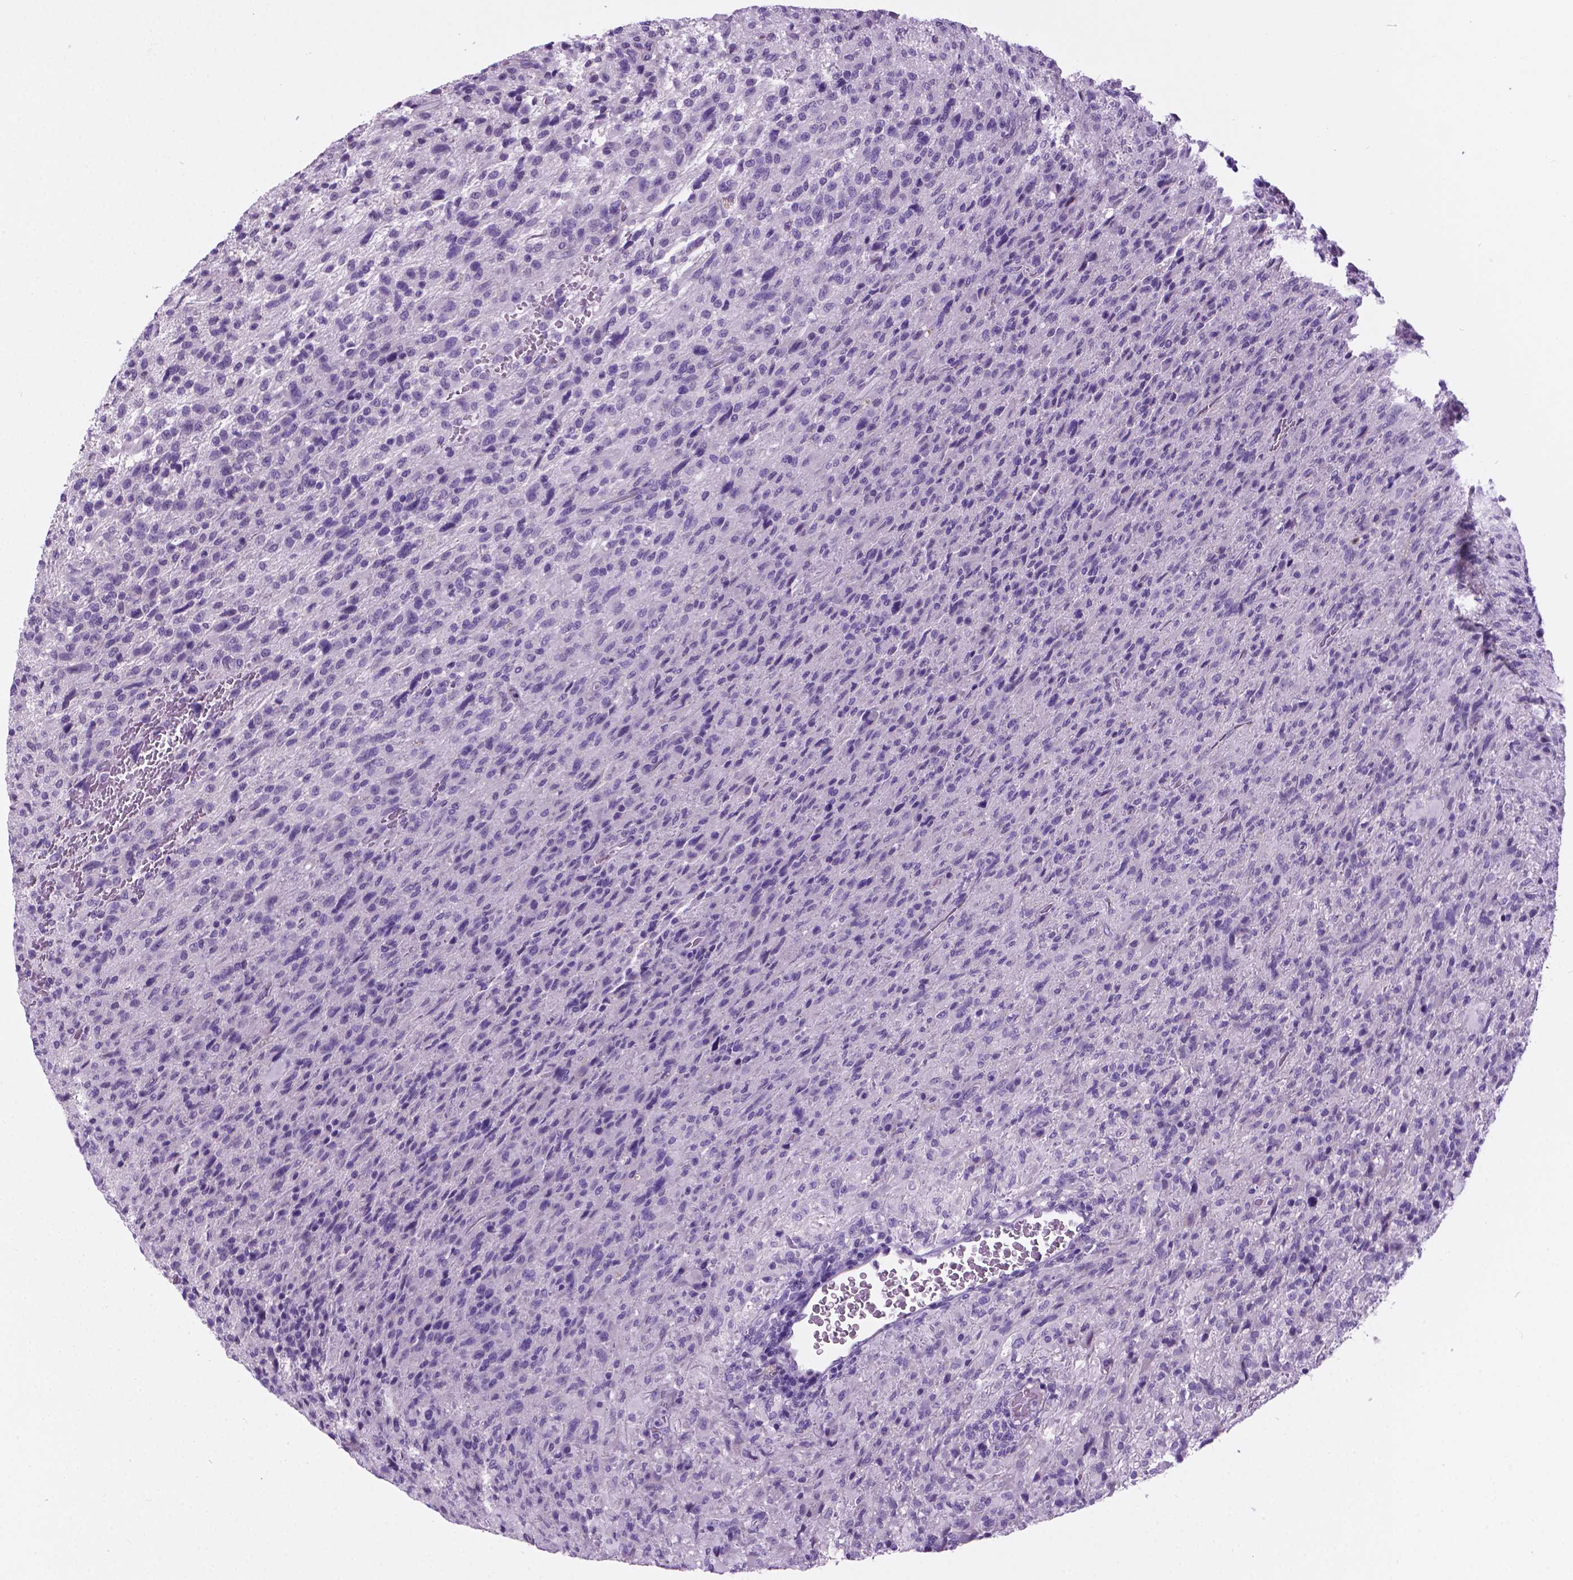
{"staining": {"intensity": "negative", "quantity": "none", "location": "none"}, "tissue": "glioma", "cell_type": "Tumor cells", "image_type": "cancer", "snomed": [{"axis": "morphology", "description": "Glioma, malignant, High grade"}, {"axis": "topography", "description": "Brain"}], "caption": "This is an immunohistochemistry photomicrograph of malignant glioma (high-grade). There is no expression in tumor cells.", "gene": "ARMS2", "patient": {"sex": "male", "age": 68}}